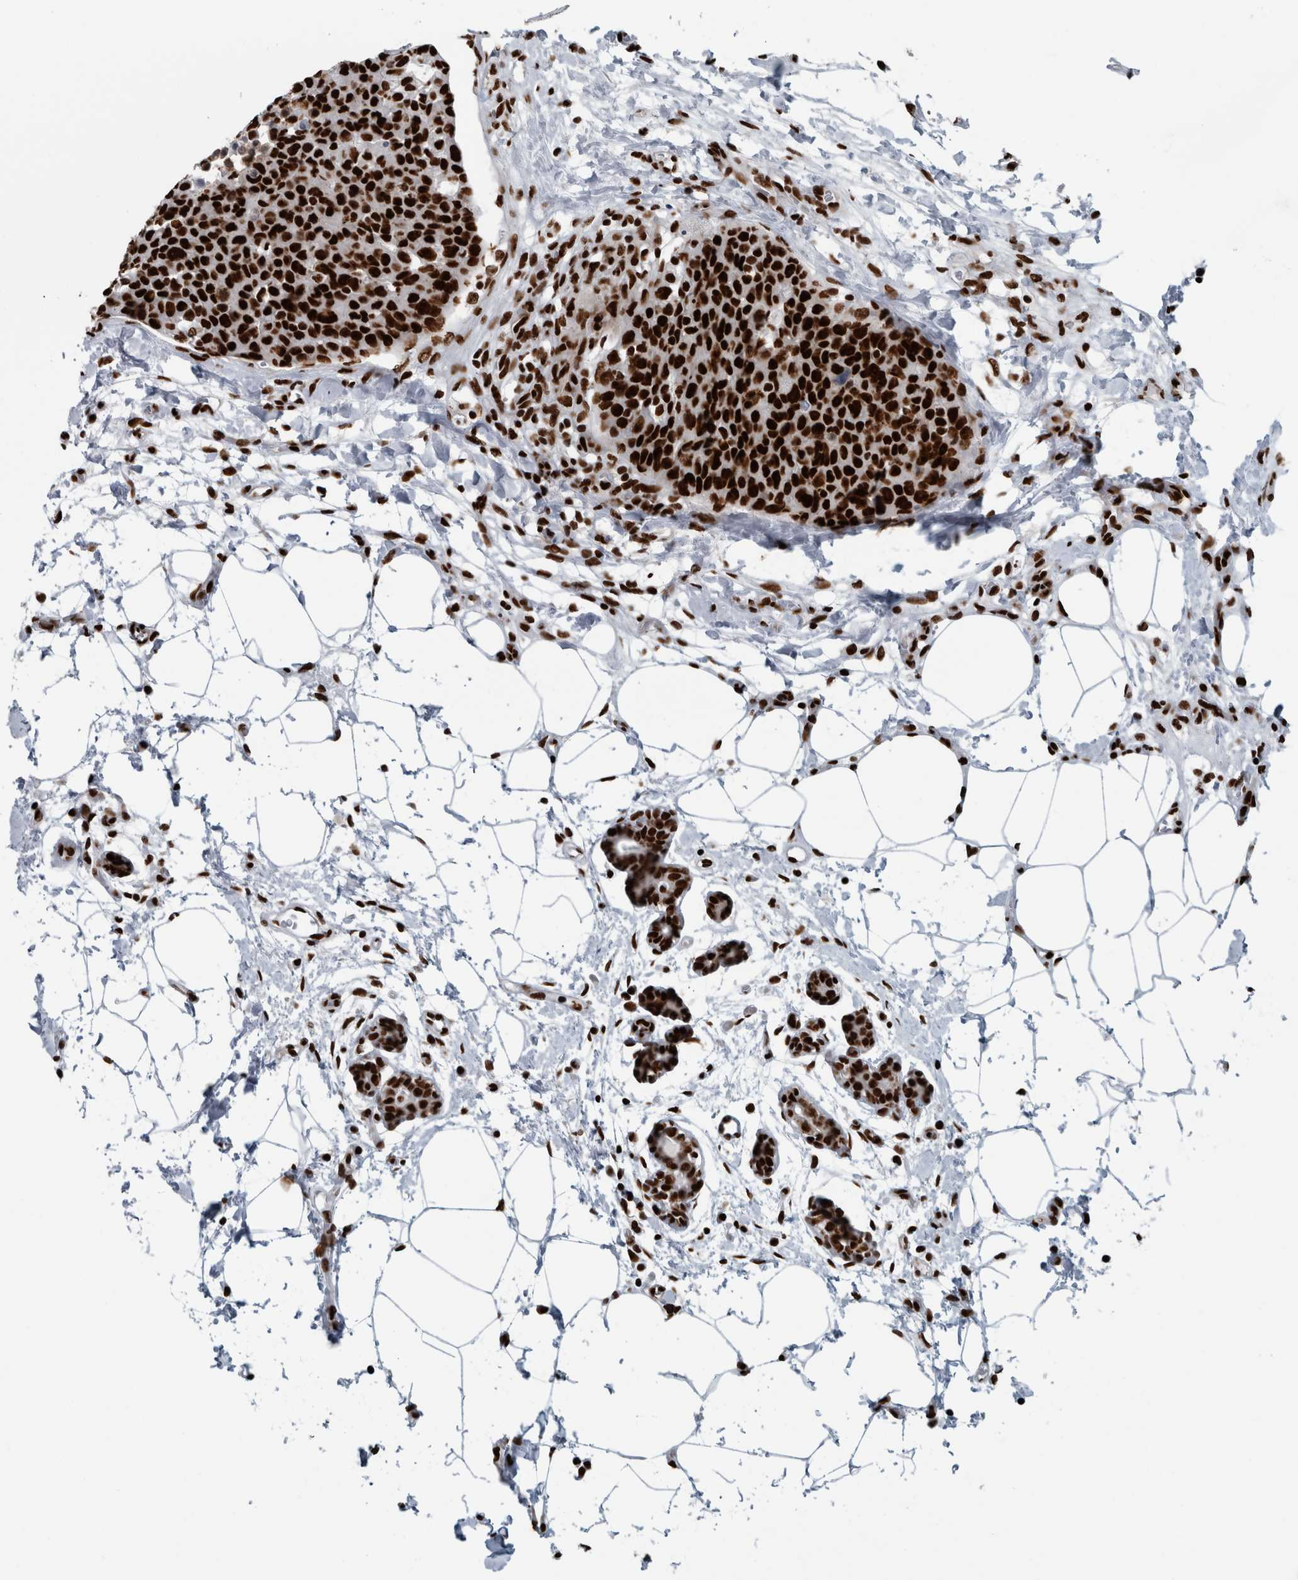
{"staining": {"intensity": "strong", "quantity": ">75%", "location": "nuclear"}, "tissue": "breast cancer", "cell_type": "Tumor cells", "image_type": "cancer", "snomed": [{"axis": "morphology", "description": "Normal tissue, NOS"}, {"axis": "morphology", "description": "Duct carcinoma"}, {"axis": "topography", "description": "Breast"}], "caption": "Intraductal carcinoma (breast) stained with a brown dye reveals strong nuclear positive staining in about >75% of tumor cells.", "gene": "DNMT3A", "patient": {"sex": "female", "age": 37}}